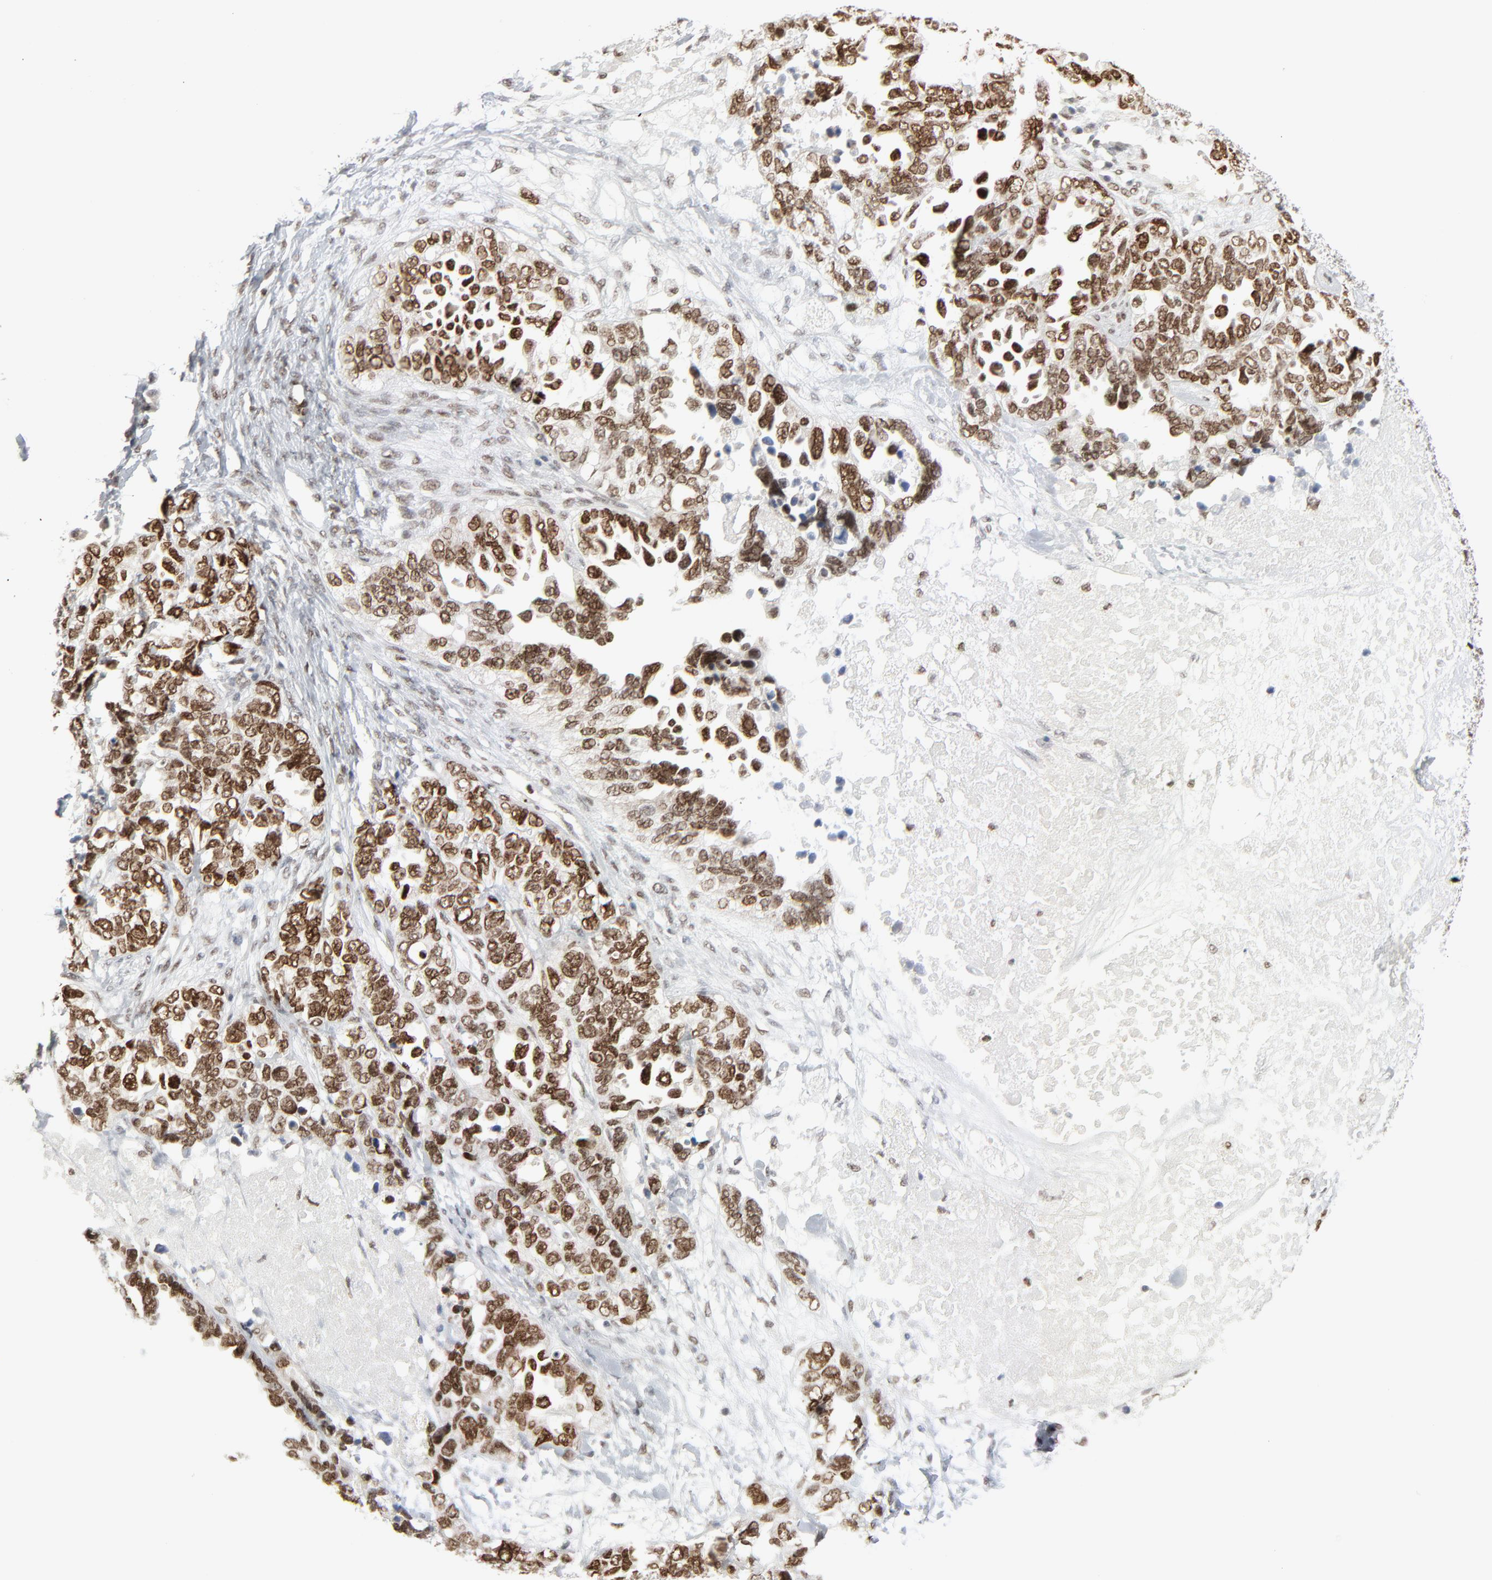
{"staining": {"intensity": "strong", "quantity": ">75%", "location": "nuclear"}, "tissue": "ovarian cancer", "cell_type": "Tumor cells", "image_type": "cancer", "snomed": [{"axis": "morphology", "description": "Cystadenocarcinoma, serous, NOS"}, {"axis": "topography", "description": "Ovary"}], "caption": "Serous cystadenocarcinoma (ovarian) stained for a protein (brown) reveals strong nuclear positive positivity in approximately >75% of tumor cells.", "gene": "CUX1", "patient": {"sex": "female", "age": 82}}